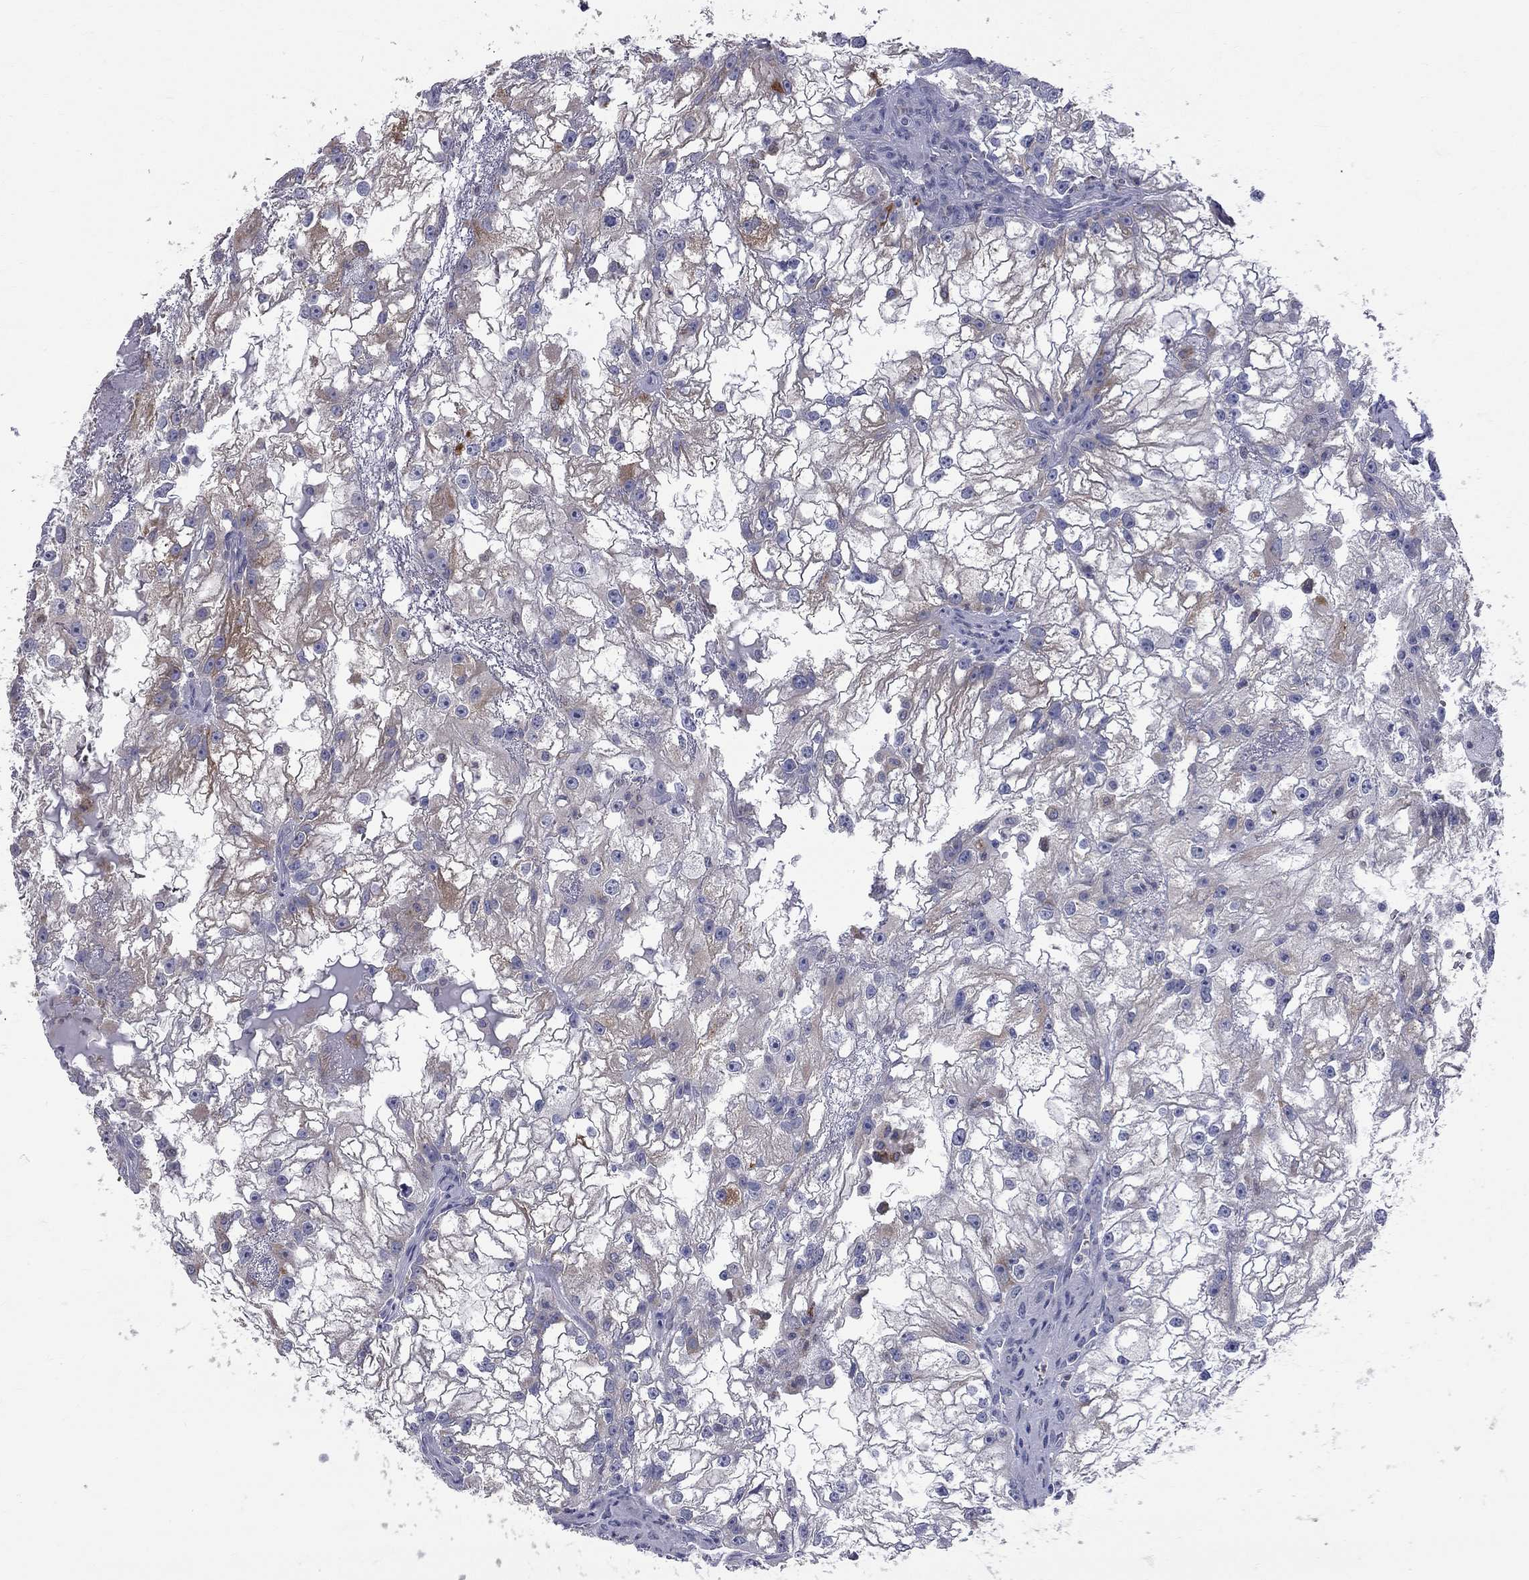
{"staining": {"intensity": "strong", "quantity": "<25%", "location": "cytoplasmic/membranous"}, "tissue": "renal cancer", "cell_type": "Tumor cells", "image_type": "cancer", "snomed": [{"axis": "morphology", "description": "Adenocarcinoma, NOS"}, {"axis": "topography", "description": "Kidney"}], "caption": "Adenocarcinoma (renal) was stained to show a protein in brown. There is medium levels of strong cytoplasmic/membranous expression in approximately <25% of tumor cells.", "gene": "ACSL1", "patient": {"sex": "male", "age": 59}}